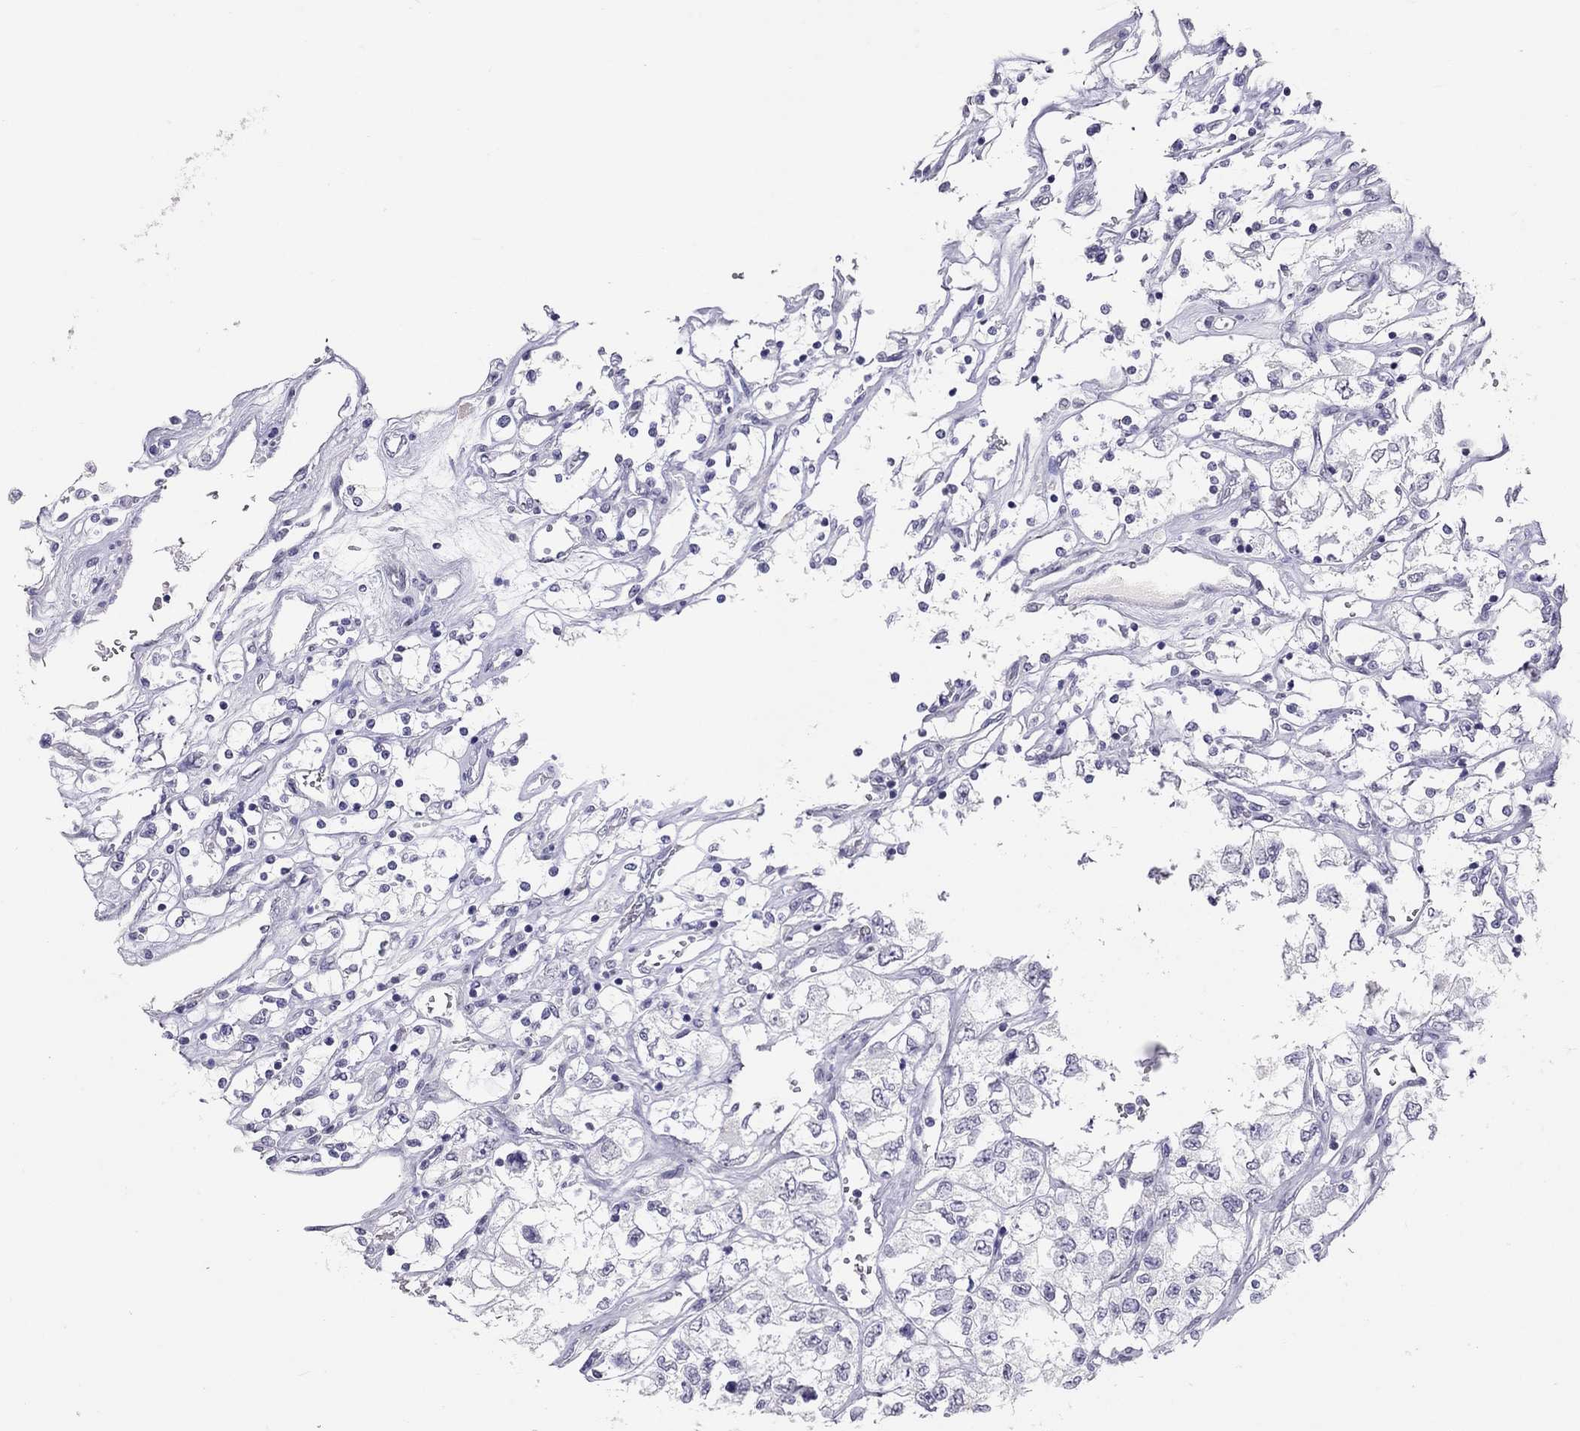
{"staining": {"intensity": "negative", "quantity": "none", "location": "none"}, "tissue": "renal cancer", "cell_type": "Tumor cells", "image_type": "cancer", "snomed": [{"axis": "morphology", "description": "Adenocarcinoma, NOS"}, {"axis": "topography", "description": "Kidney"}], "caption": "Renal cancer (adenocarcinoma) stained for a protein using IHC shows no positivity tumor cells.", "gene": "PSMB11", "patient": {"sex": "female", "age": 59}}